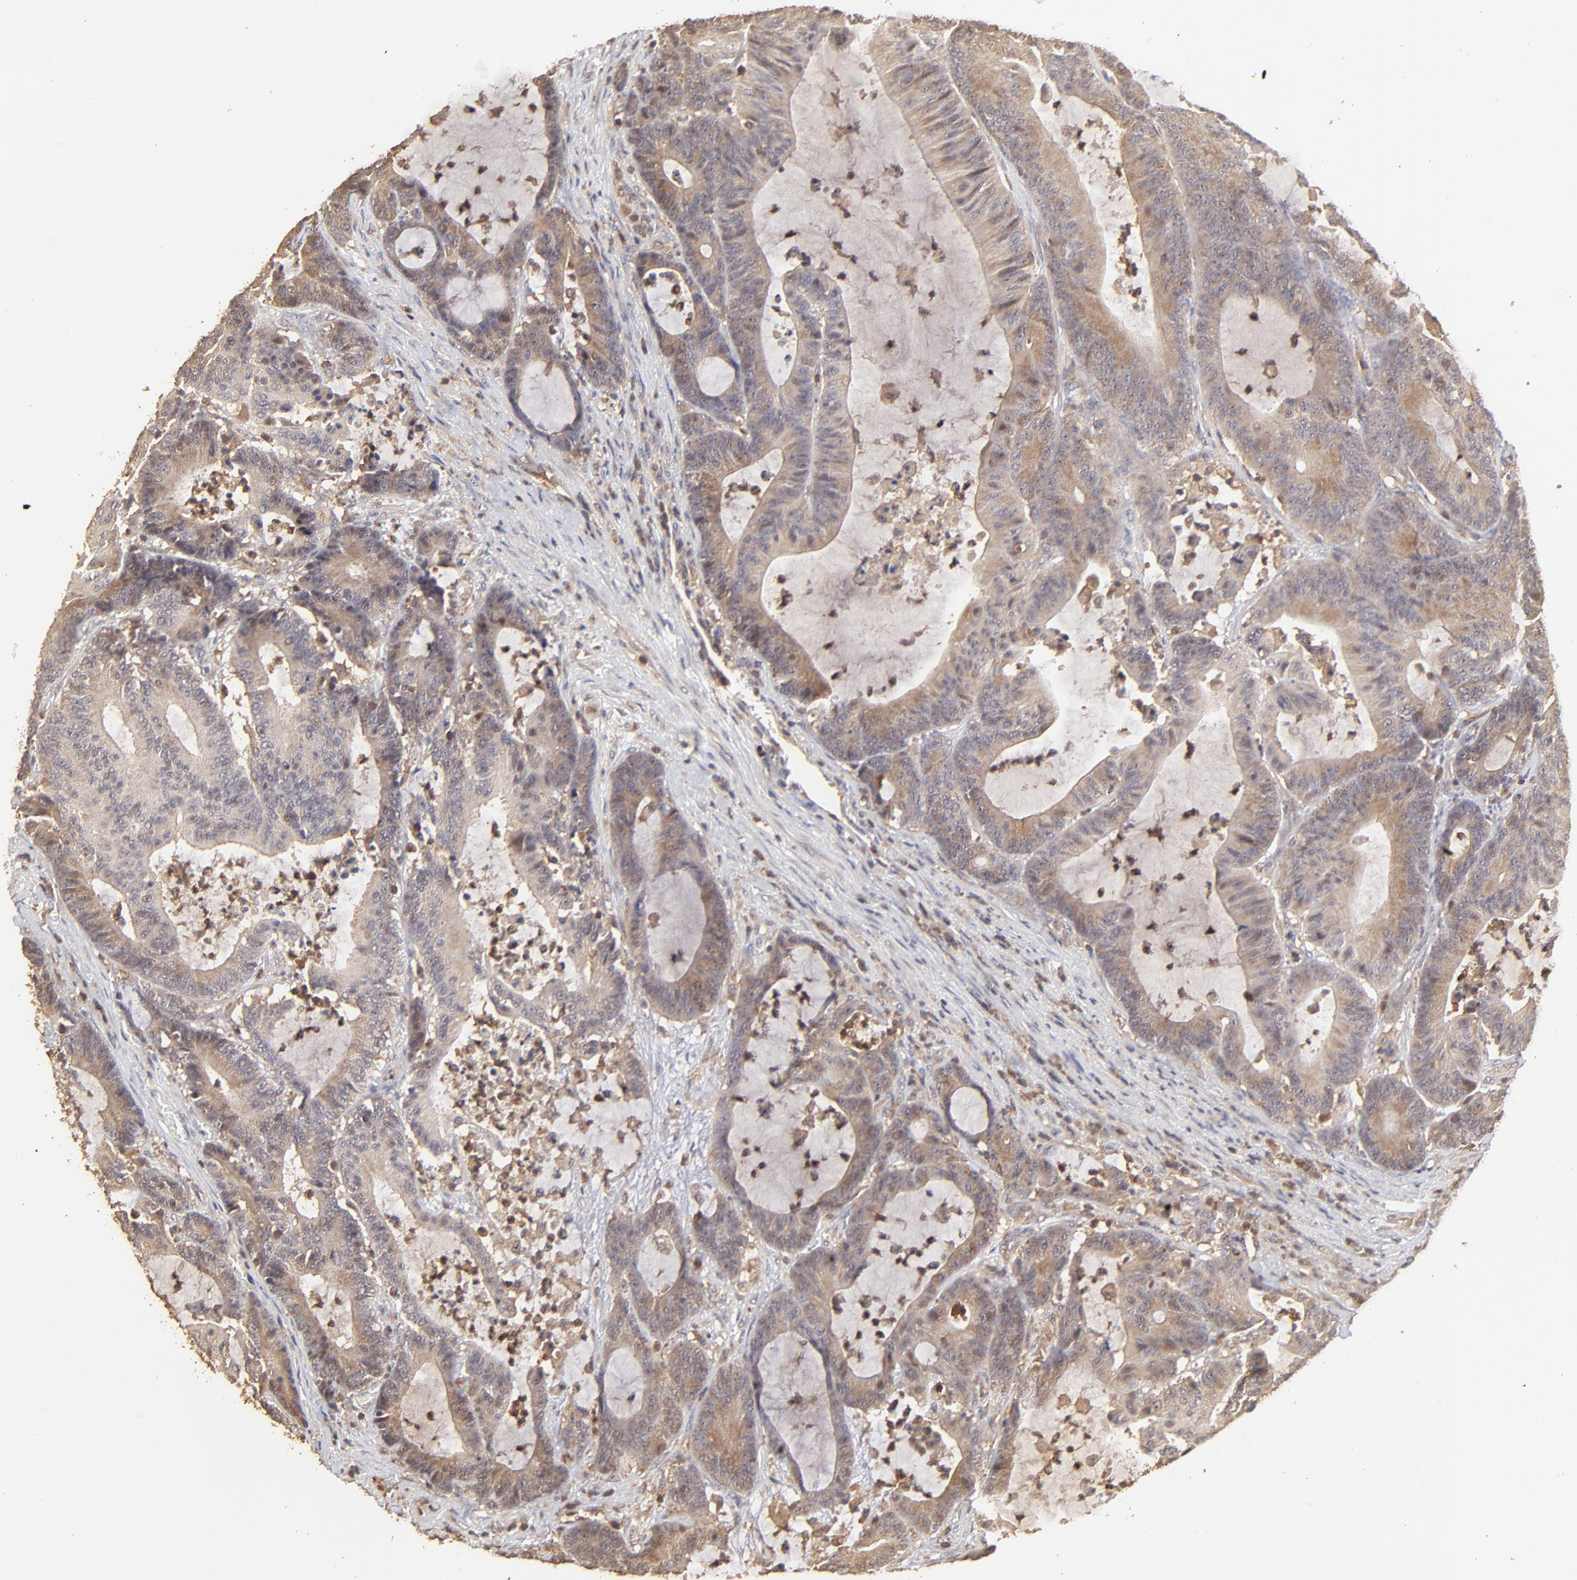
{"staining": {"intensity": "moderate", "quantity": ">75%", "location": "cytoplasmic/membranous"}, "tissue": "colorectal cancer", "cell_type": "Tumor cells", "image_type": "cancer", "snomed": [{"axis": "morphology", "description": "Adenocarcinoma, NOS"}, {"axis": "topography", "description": "Colon"}], "caption": "Approximately >75% of tumor cells in adenocarcinoma (colorectal) demonstrate moderate cytoplasmic/membranous protein positivity as visualized by brown immunohistochemical staining.", "gene": "STON2", "patient": {"sex": "female", "age": 84}}